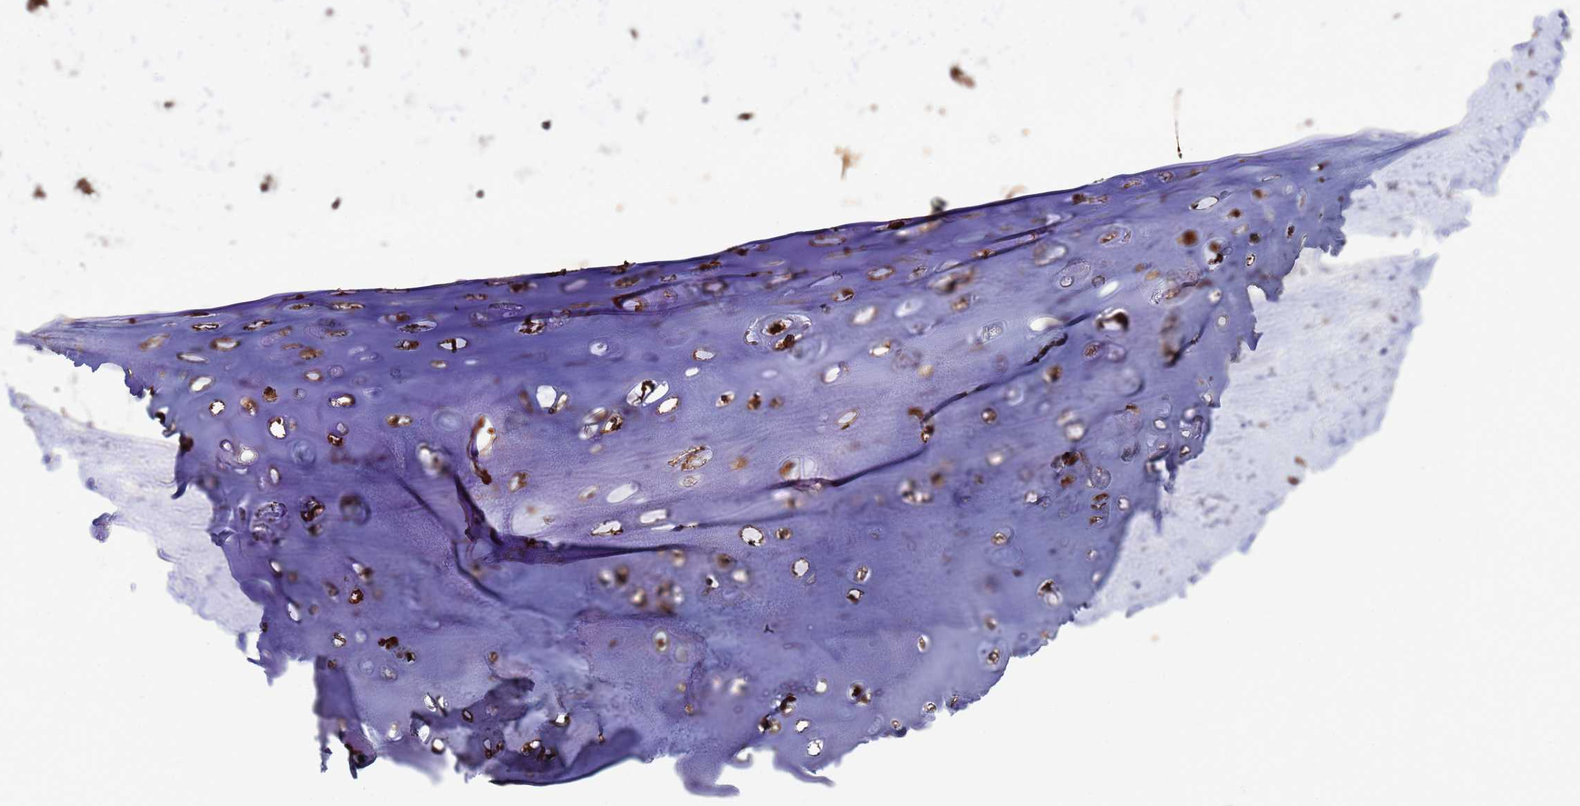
{"staining": {"intensity": "negative", "quantity": "none", "location": "none"}, "tissue": "adipose tissue", "cell_type": "Adipocytes", "image_type": "normal", "snomed": [{"axis": "morphology", "description": "Normal tissue, NOS"}, {"axis": "topography", "description": "Lymph node"}, {"axis": "topography", "description": "Bronchus"}], "caption": "Human adipose tissue stained for a protein using immunohistochemistry (IHC) shows no expression in adipocytes.", "gene": "NAXE", "patient": {"sex": "male", "age": 63}}